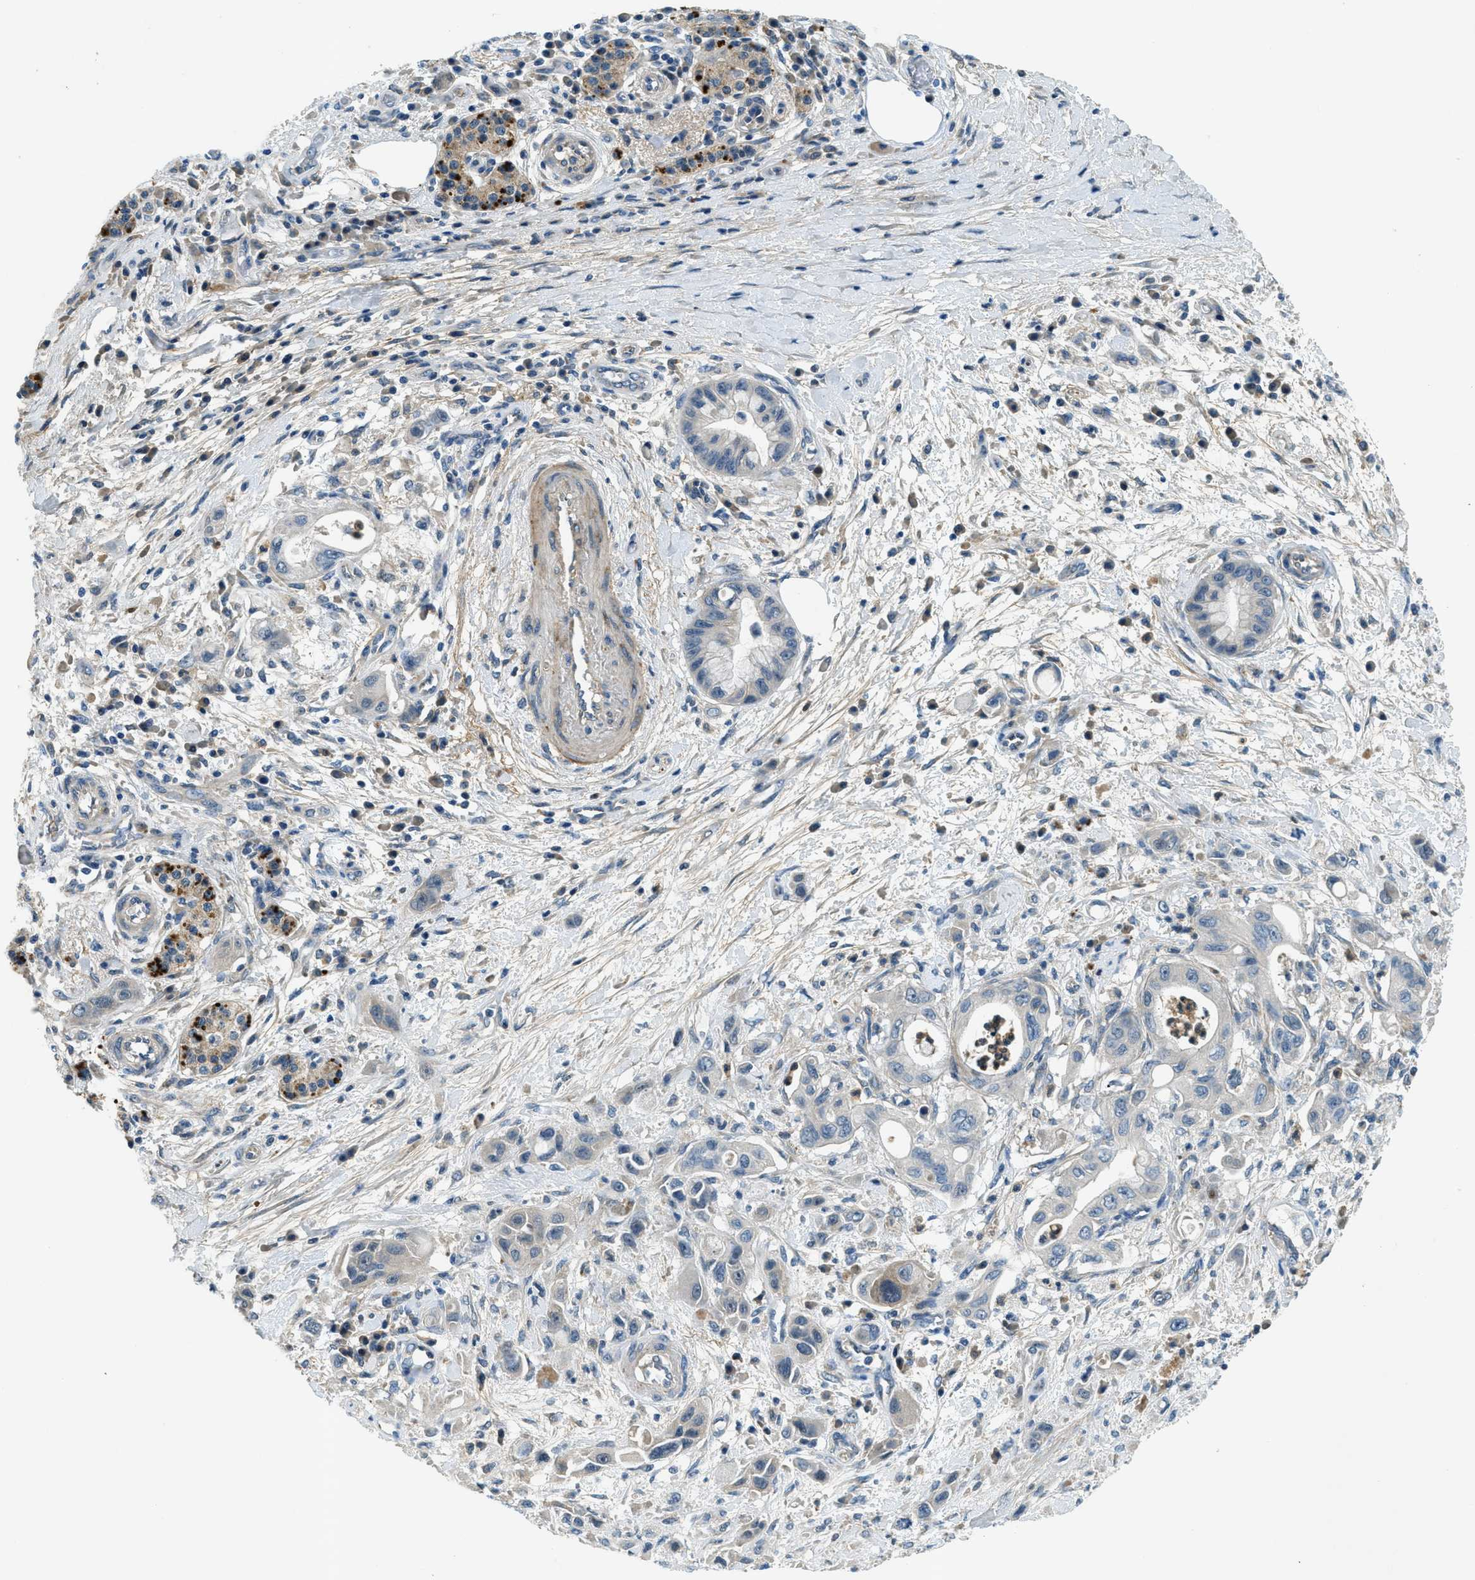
{"staining": {"intensity": "negative", "quantity": "none", "location": "none"}, "tissue": "pancreatic cancer", "cell_type": "Tumor cells", "image_type": "cancer", "snomed": [{"axis": "morphology", "description": "Adenocarcinoma, NOS"}, {"axis": "topography", "description": "Pancreas"}], "caption": "Immunohistochemistry (IHC) of pancreatic cancer shows no staining in tumor cells. Brightfield microscopy of immunohistochemistry (IHC) stained with DAB (brown) and hematoxylin (blue), captured at high magnification.", "gene": "SNX14", "patient": {"sex": "female", "age": 73}}